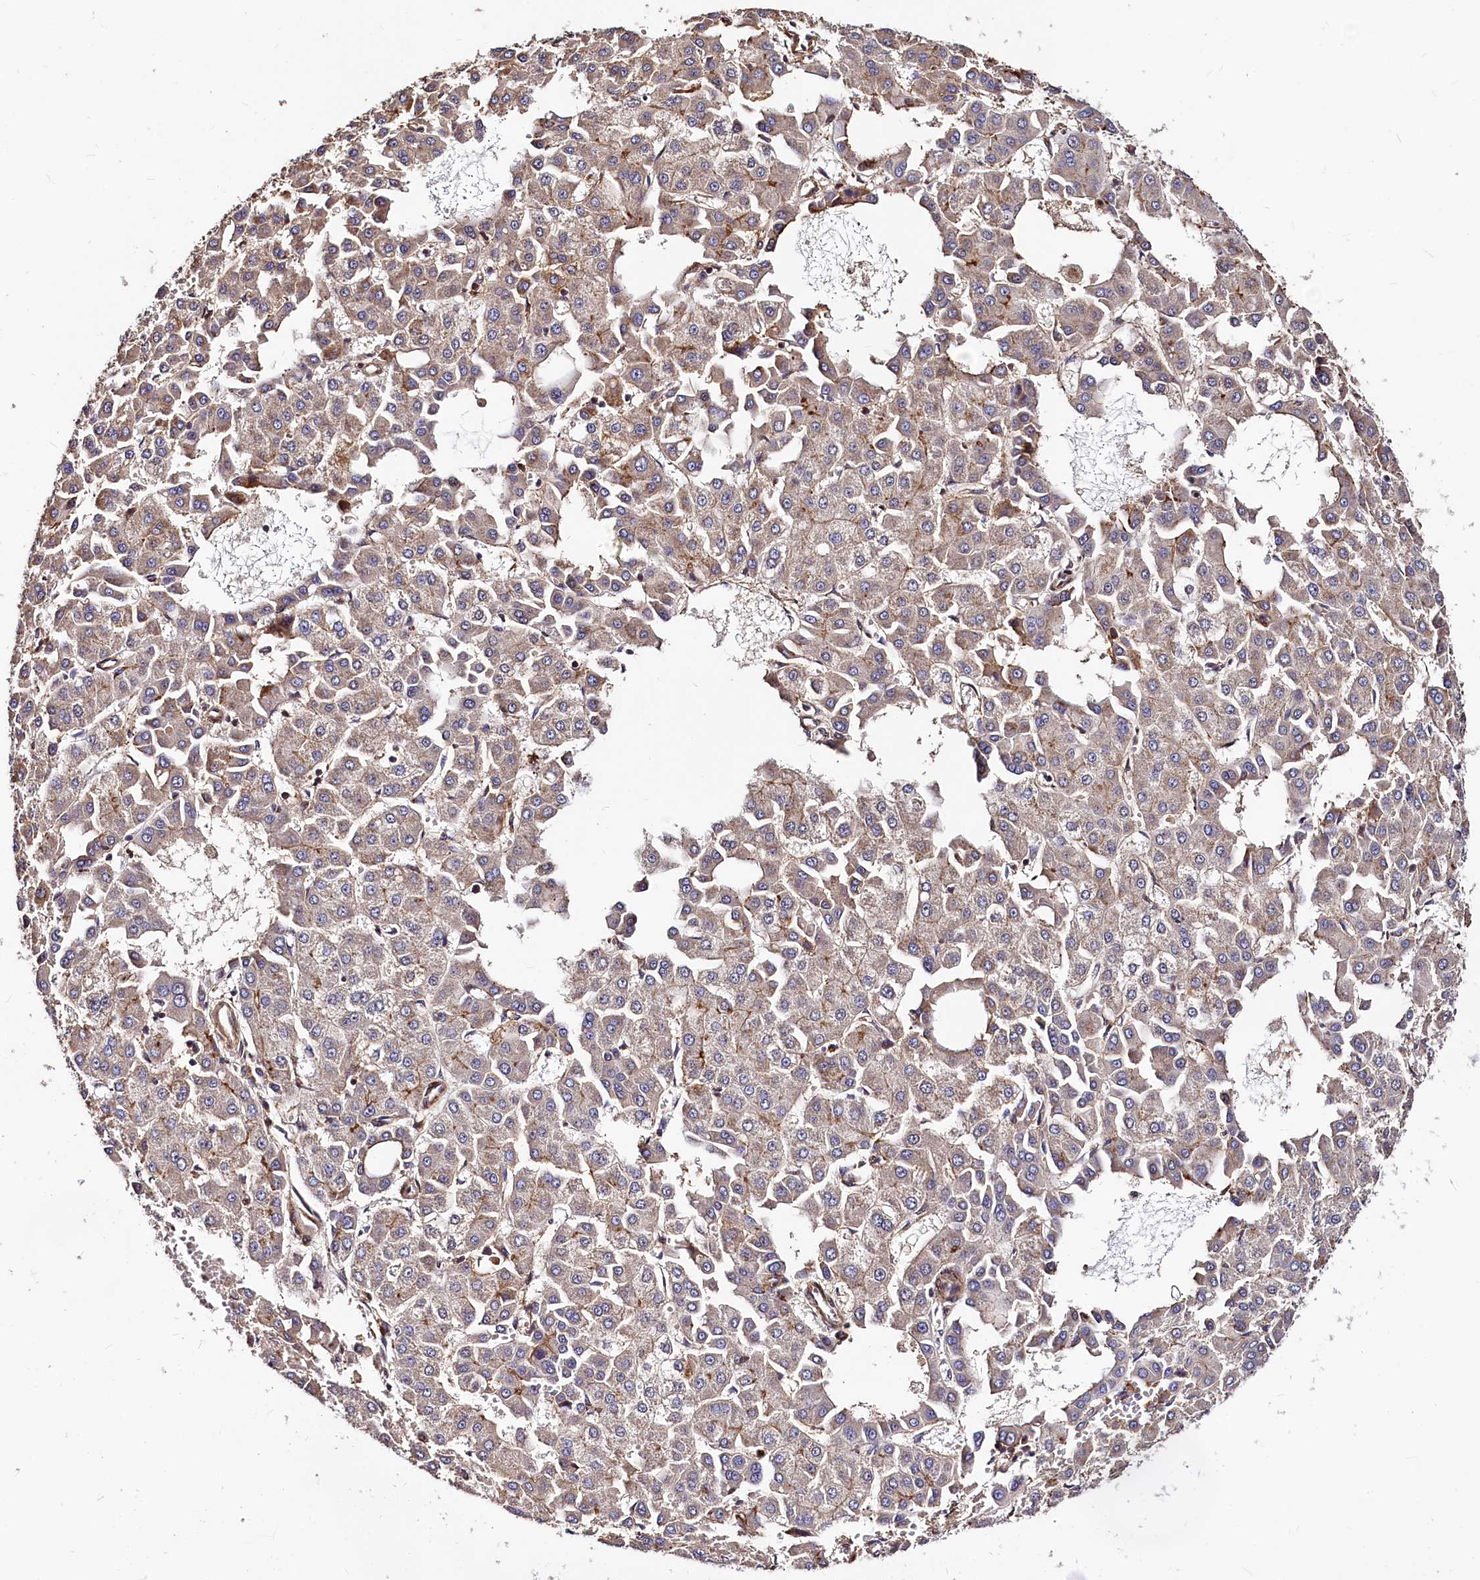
{"staining": {"intensity": "moderate", "quantity": "25%-75%", "location": "cytoplasmic/membranous"}, "tissue": "liver cancer", "cell_type": "Tumor cells", "image_type": "cancer", "snomed": [{"axis": "morphology", "description": "Carcinoma, Hepatocellular, NOS"}, {"axis": "topography", "description": "Liver"}], "caption": "Hepatocellular carcinoma (liver) tissue exhibits moderate cytoplasmic/membranous staining in about 25%-75% of tumor cells", "gene": "ATG101", "patient": {"sex": "male", "age": 47}}